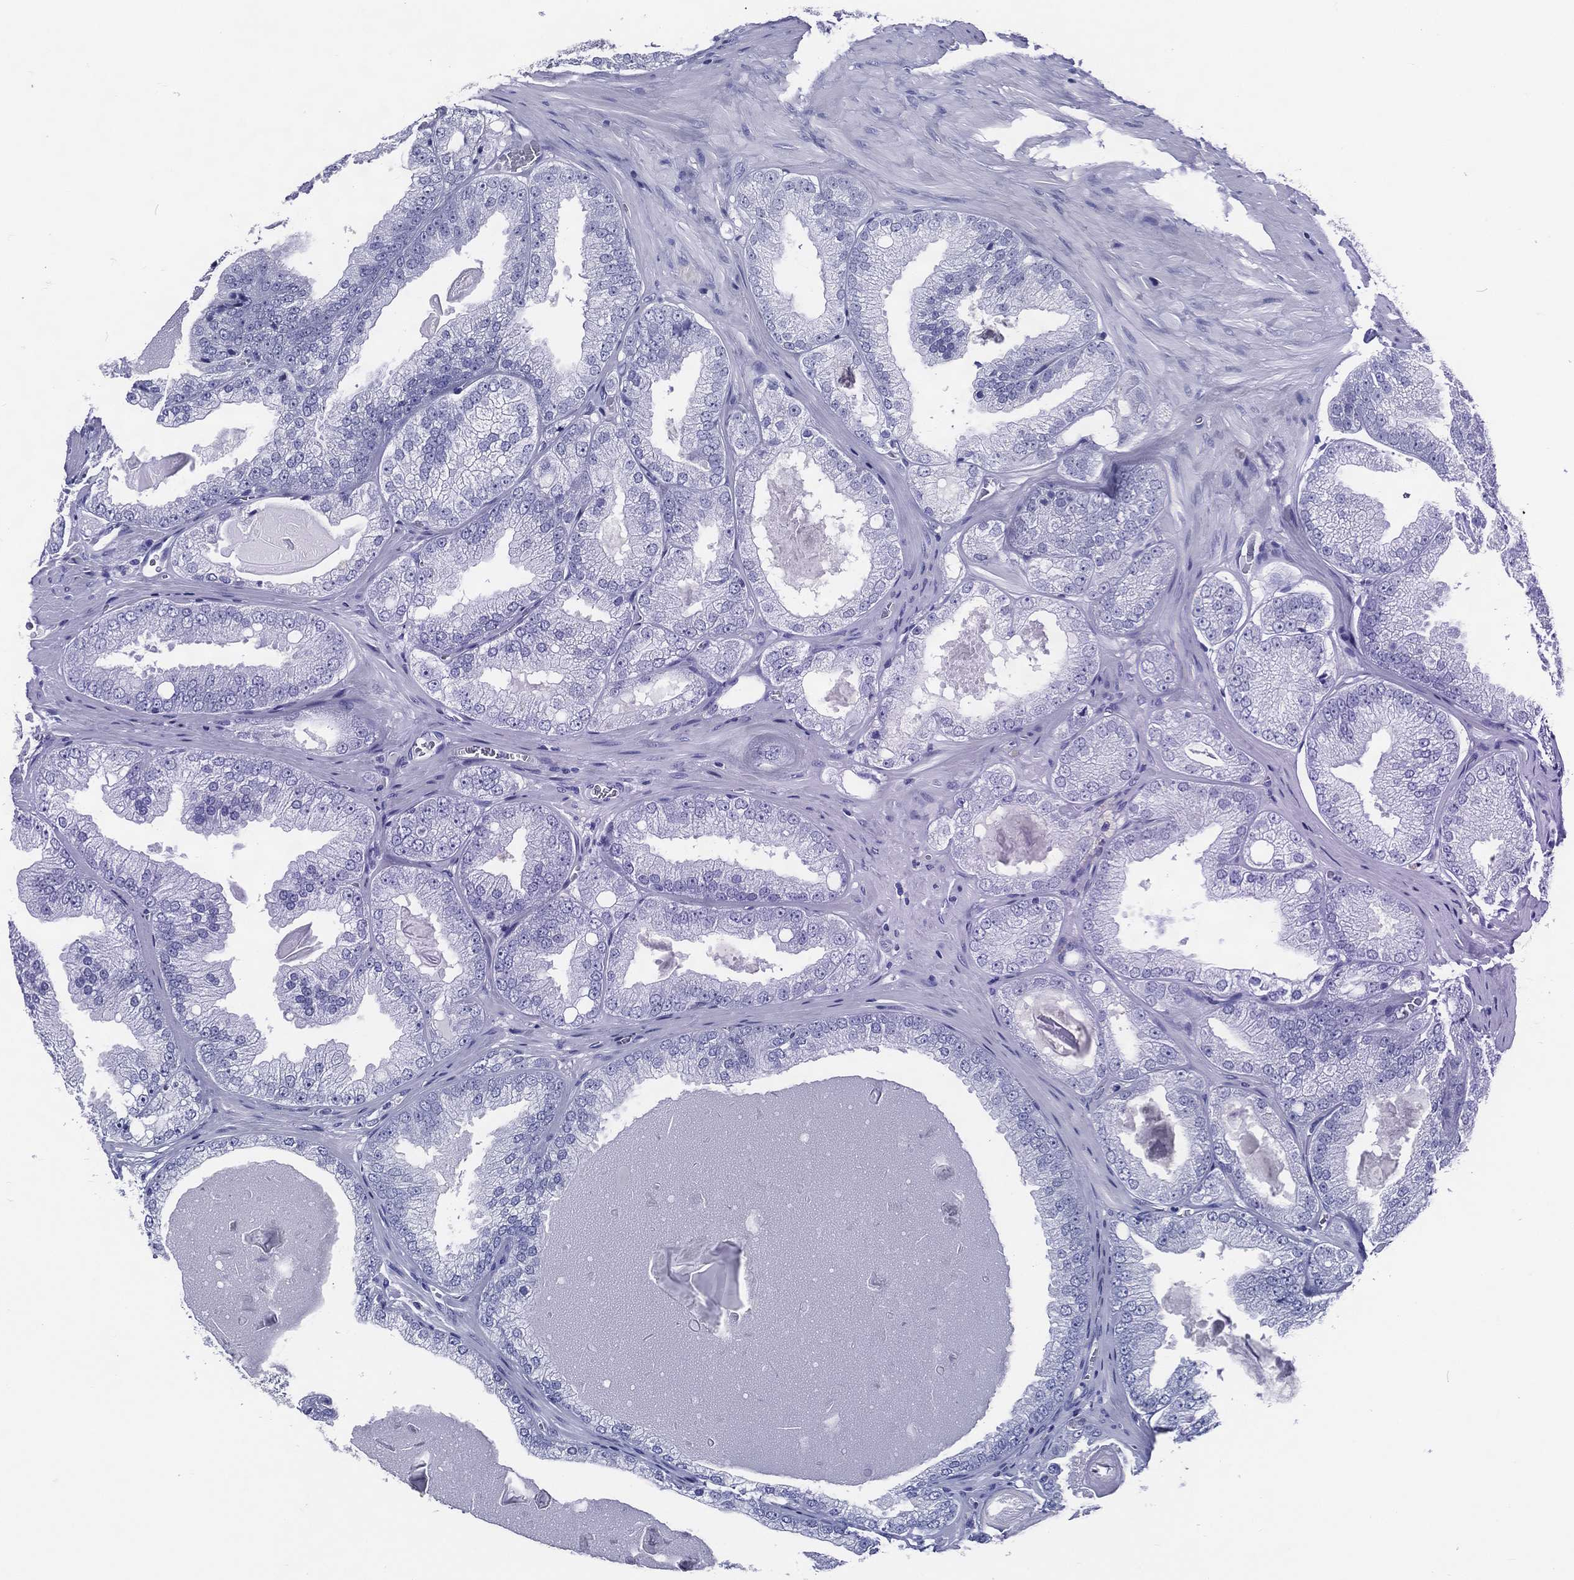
{"staining": {"intensity": "negative", "quantity": "none", "location": "none"}, "tissue": "prostate cancer", "cell_type": "Tumor cells", "image_type": "cancer", "snomed": [{"axis": "morphology", "description": "Adenocarcinoma, Low grade"}, {"axis": "topography", "description": "Prostate"}], "caption": "A histopathology image of prostate cancer stained for a protein shows no brown staining in tumor cells.", "gene": "ACE2", "patient": {"sex": "male", "age": 72}}